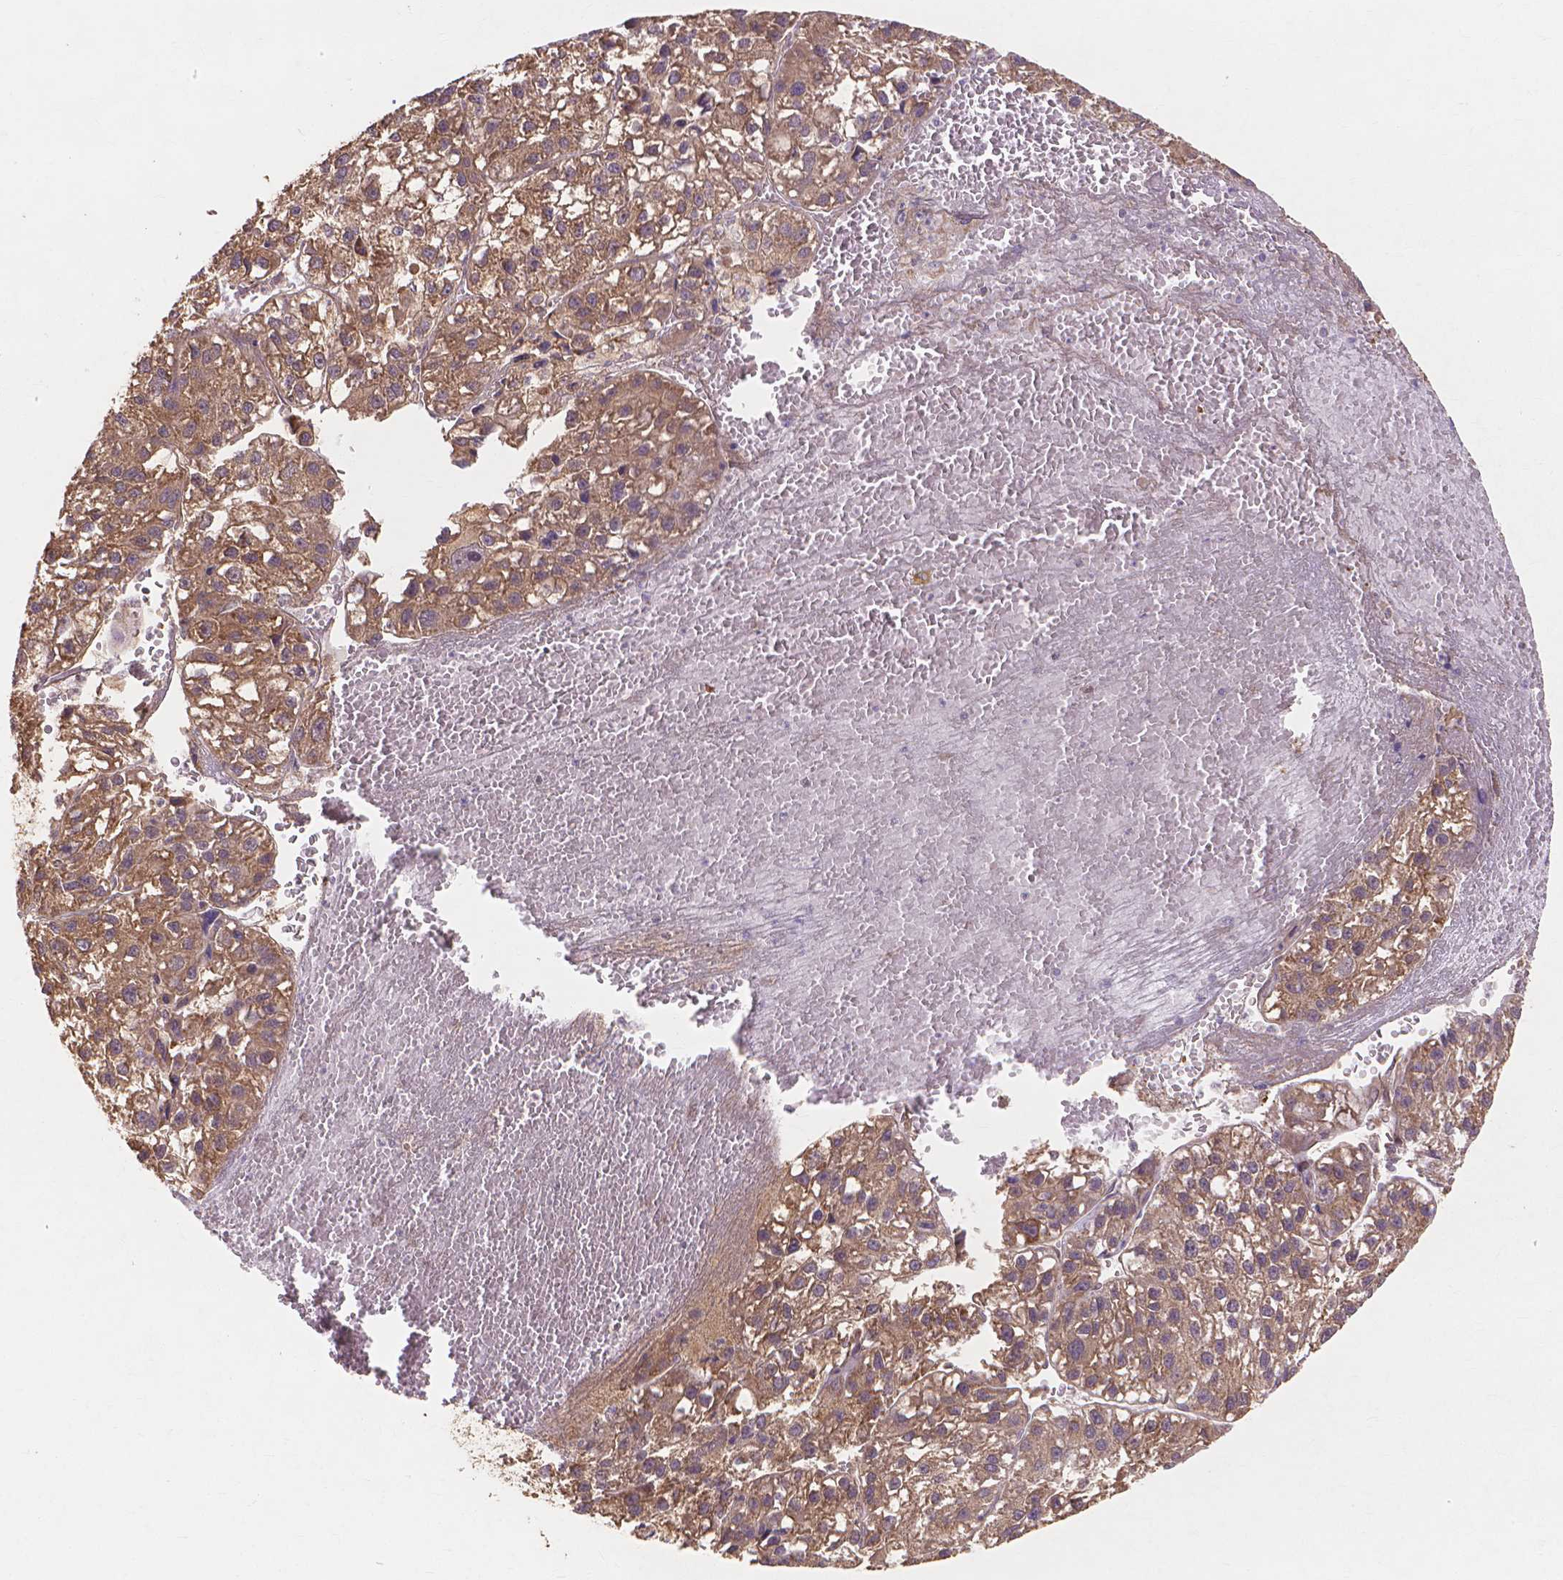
{"staining": {"intensity": "moderate", "quantity": ">75%", "location": "cytoplasmic/membranous"}, "tissue": "liver cancer", "cell_type": "Tumor cells", "image_type": "cancer", "snomed": [{"axis": "morphology", "description": "Carcinoma, Hepatocellular, NOS"}, {"axis": "topography", "description": "Liver"}], "caption": "Immunohistochemical staining of liver cancer exhibits moderate cytoplasmic/membranous protein staining in about >75% of tumor cells.", "gene": "TAB2", "patient": {"sex": "female", "age": 70}}